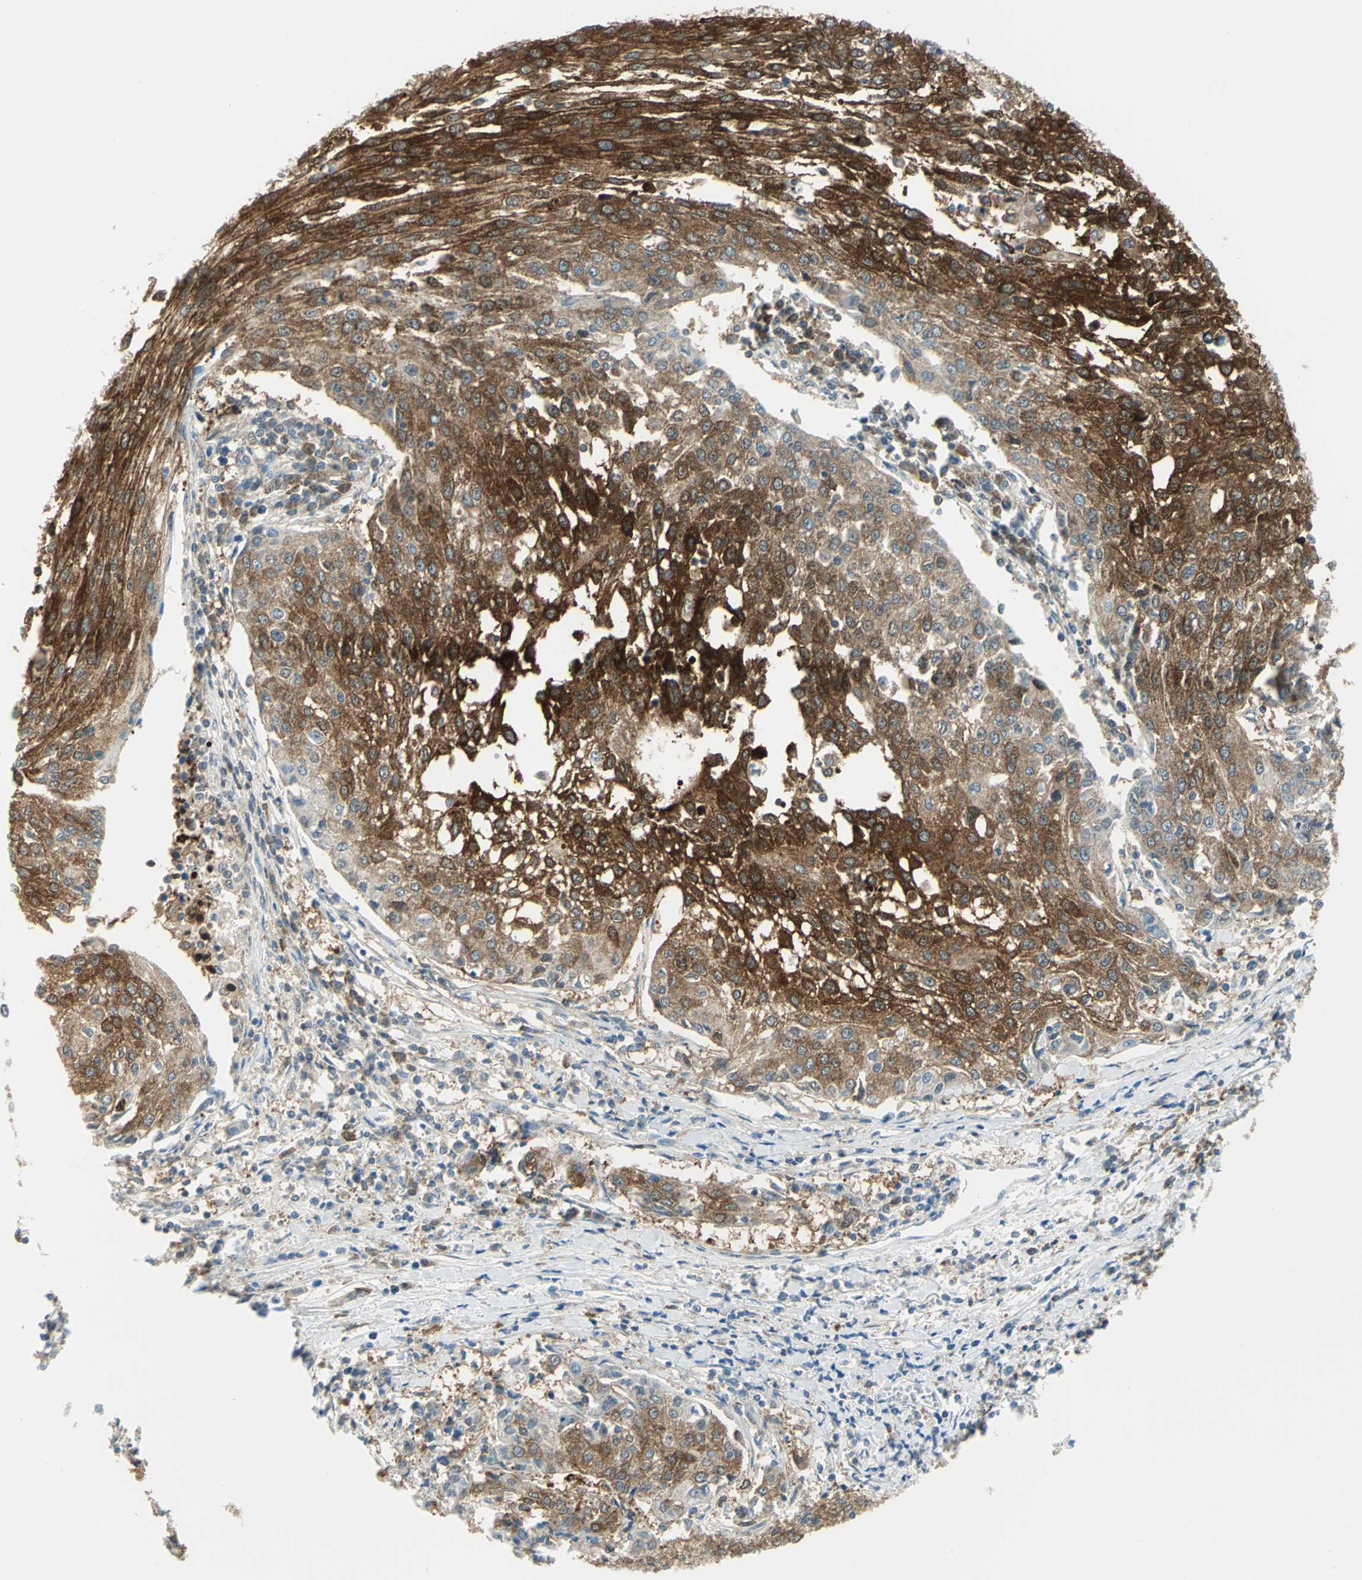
{"staining": {"intensity": "strong", "quantity": ">75%", "location": "cytoplasmic/membranous"}, "tissue": "urothelial cancer", "cell_type": "Tumor cells", "image_type": "cancer", "snomed": [{"axis": "morphology", "description": "Urothelial carcinoma, High grade"}, {"axis": "topography", "description": "Urinary bladder"}], "caption": "High-grade urothelial carcinoma stained with immunohistochemistry (IHC) demonstrates strong cytoplasmic/membranous staining in about >75% of tumor cells.", "gene": "ALDOA", "patient": {"sex": "female", "age": 85}}